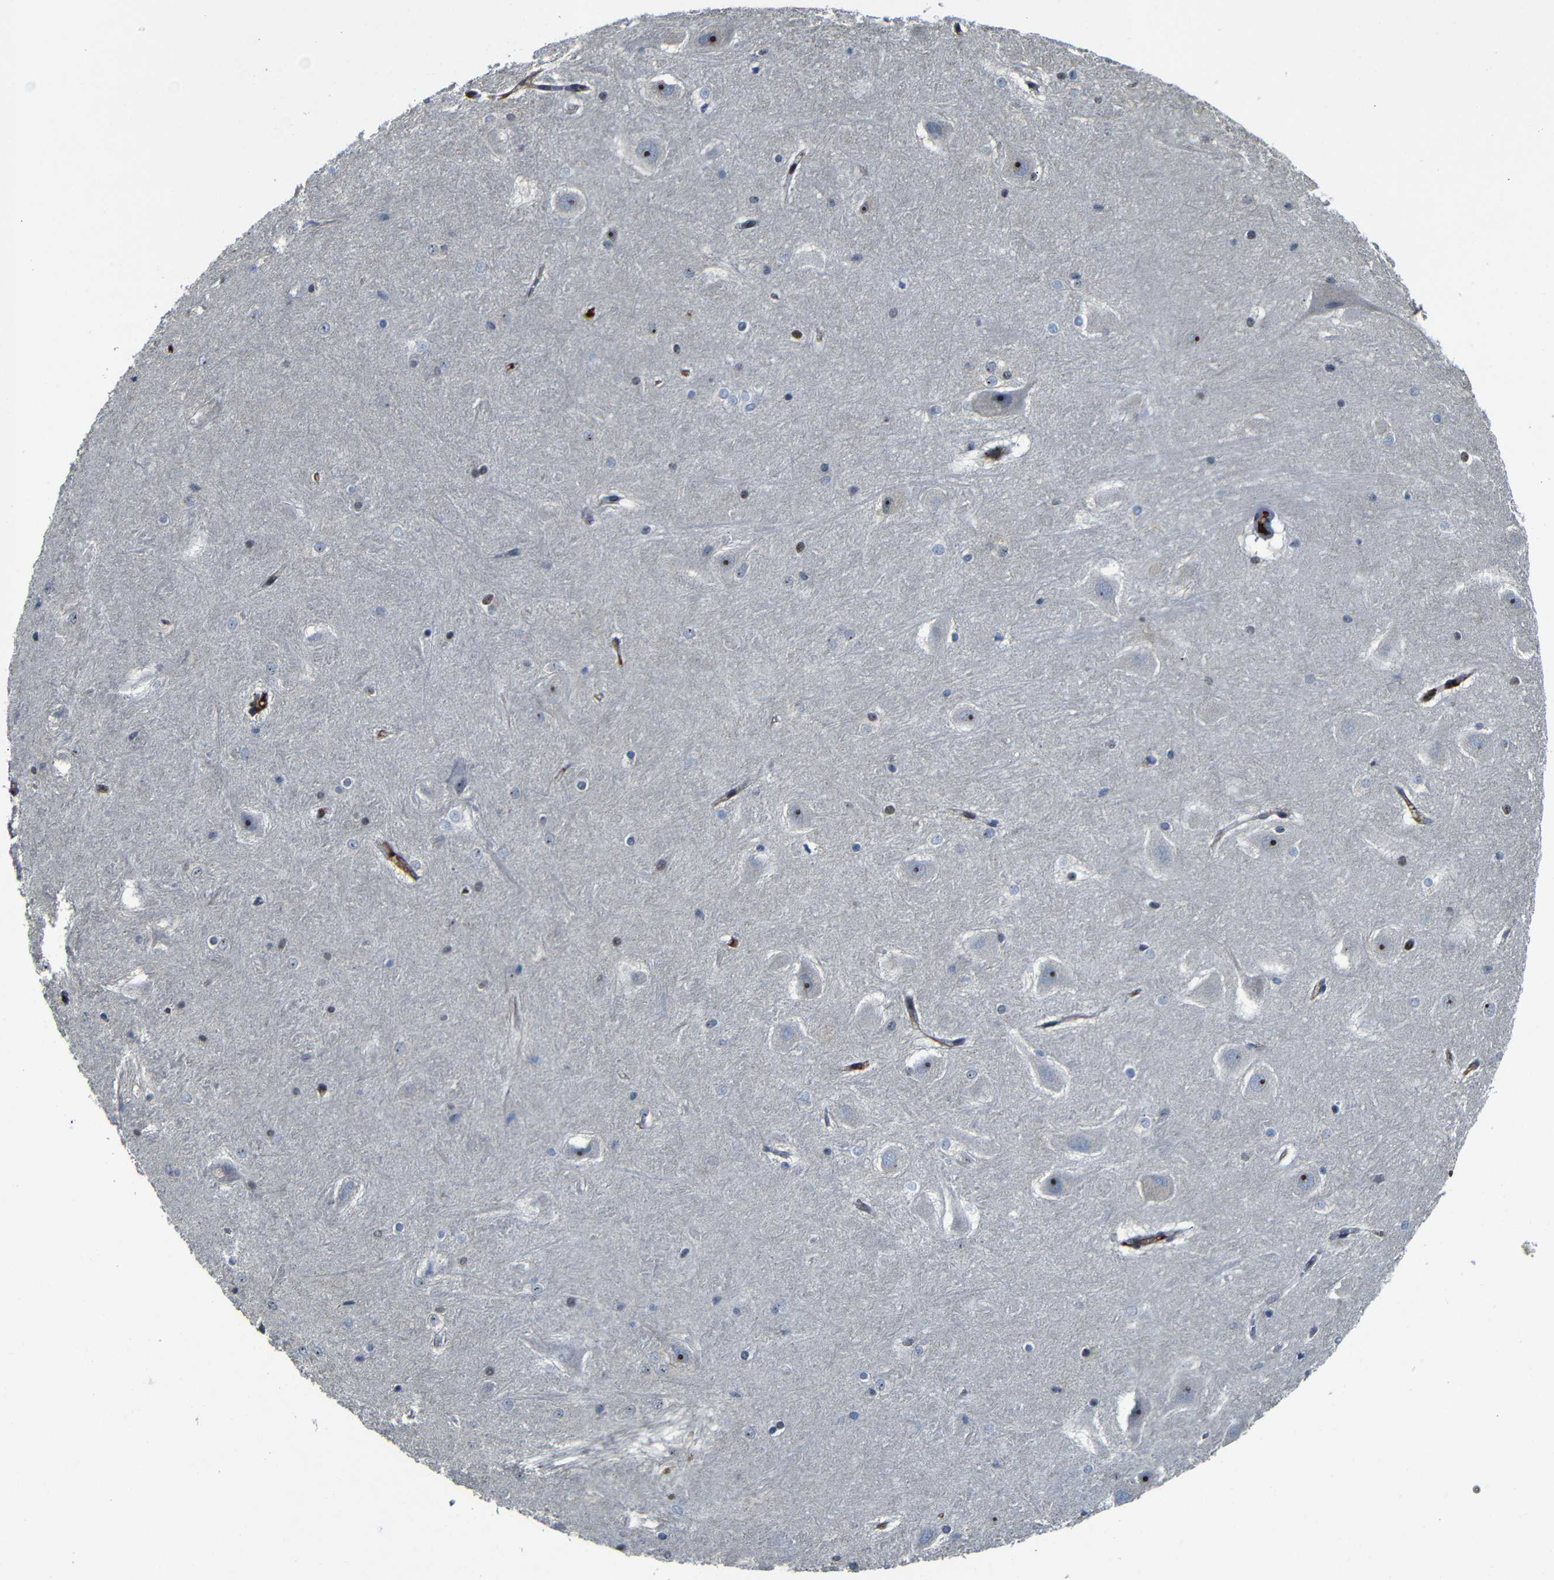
{"staining": {"intensity": "weak", "quantity": "25%-75%", "location": "nuclear"}, "tissue": "hippocampus", "cell_type": "Glial cells", "image_type": "normal", "snomed": [{"axis": "morphology", "description": "Normal tissue, NOS"}, {"axis": "topography", "description": "Hippocampus"}], "caption": "Glial cells show low levels of weak nuclear expression in approximately 25%-75% of cells in normal human hippocampus. (DAB (3,3'-diaminobenzidine) = brown stain, brightfield microscopy at high magnification).", "gene": "MYC", "patient": {"sex": "male", "age": 45}}